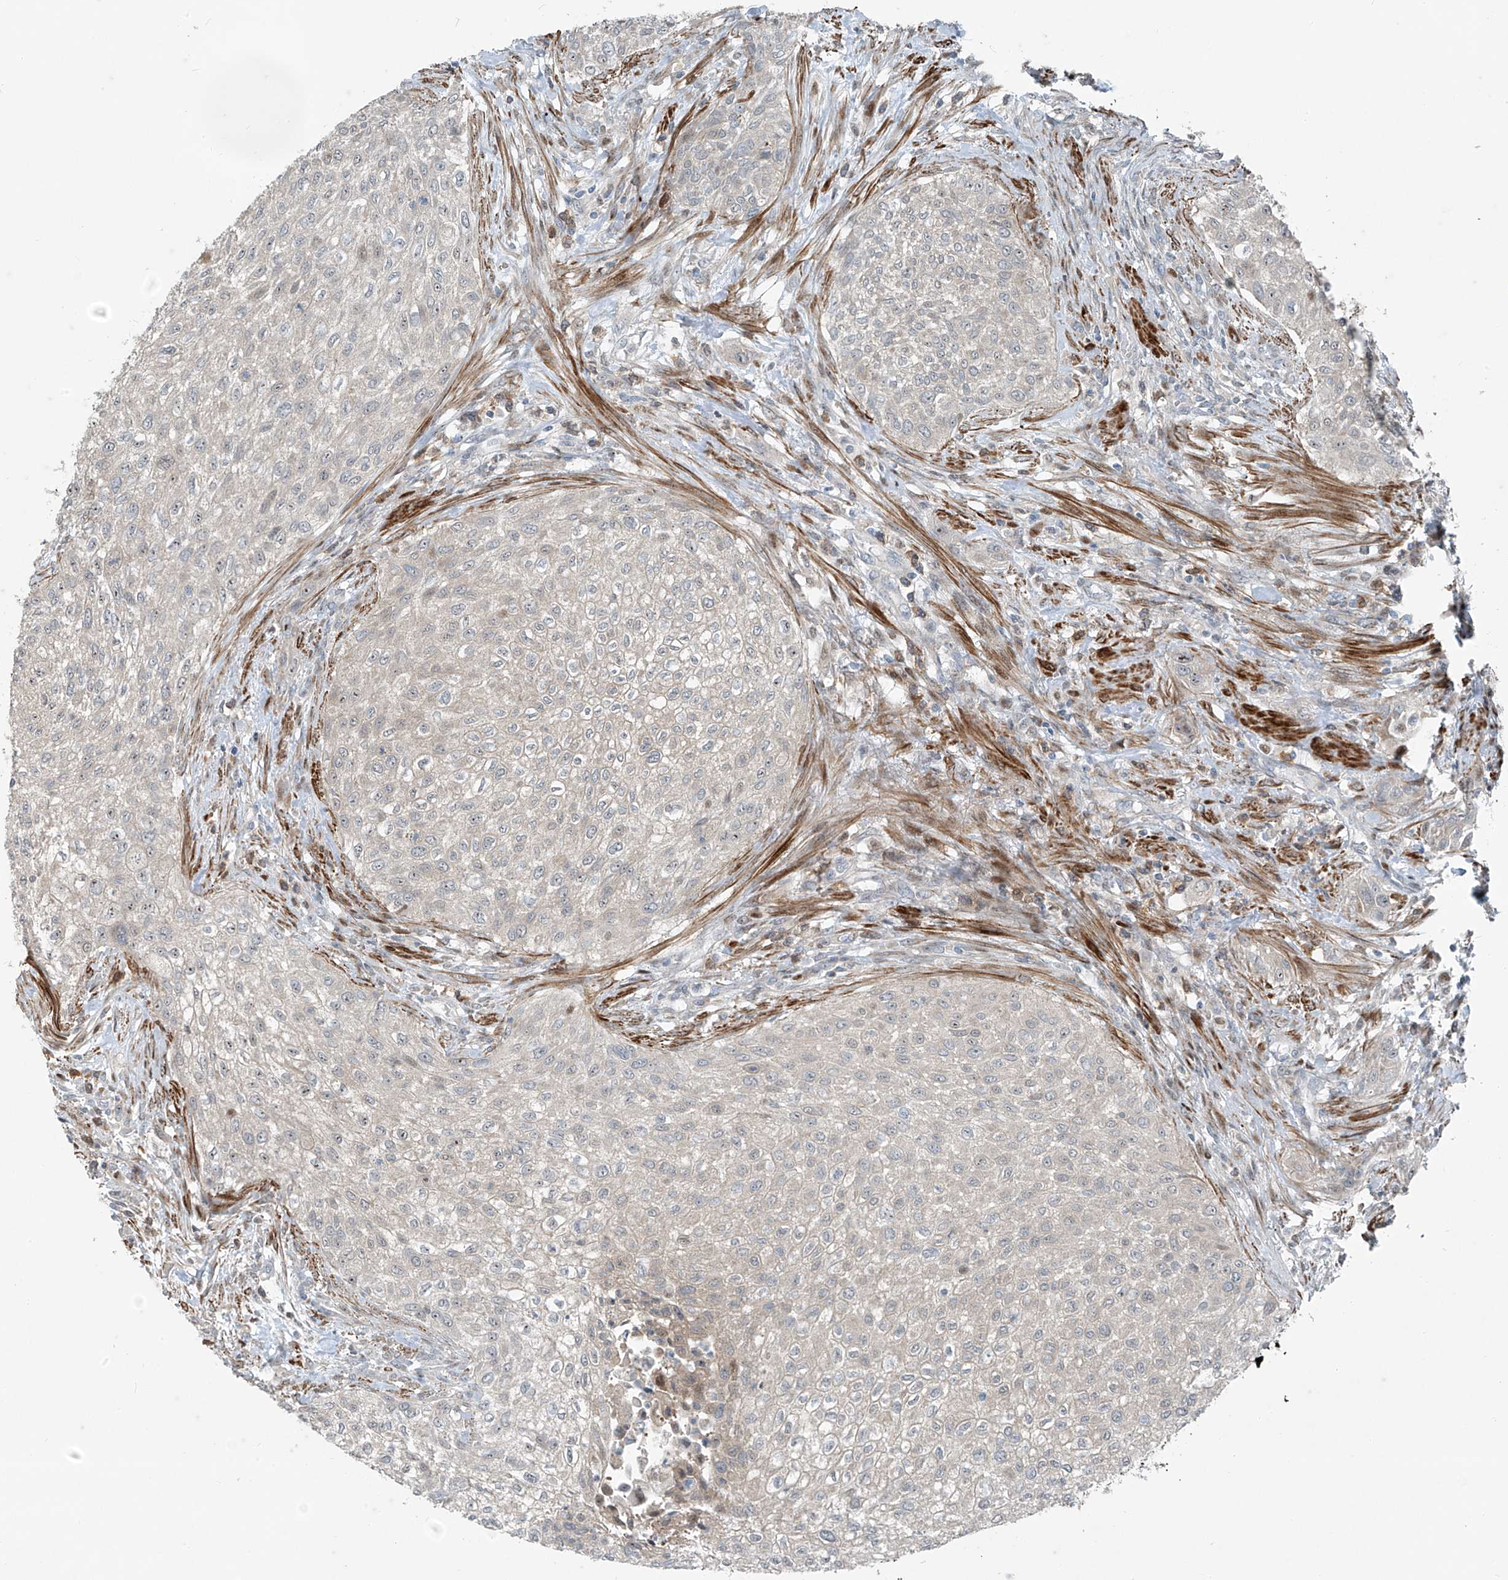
{"staining": {"intensity": "negative", "quantity": "none", "location": "none"}, "tissue": "urothelial cancer", "cell_type": "Tumor cells", "image_type": "cancer", "snomed": [{"axis": "morphology", "description": "Urothelial carcinoma, High grade"}, {"axis": "topography", "description": "Urinary bladder"}], "caption": "Tumor cells are negative for brown protein staining in urothelial carcinoma (high-grade).", "gene": "PPCS", "patient": {"sex": "male", "age": 35}}